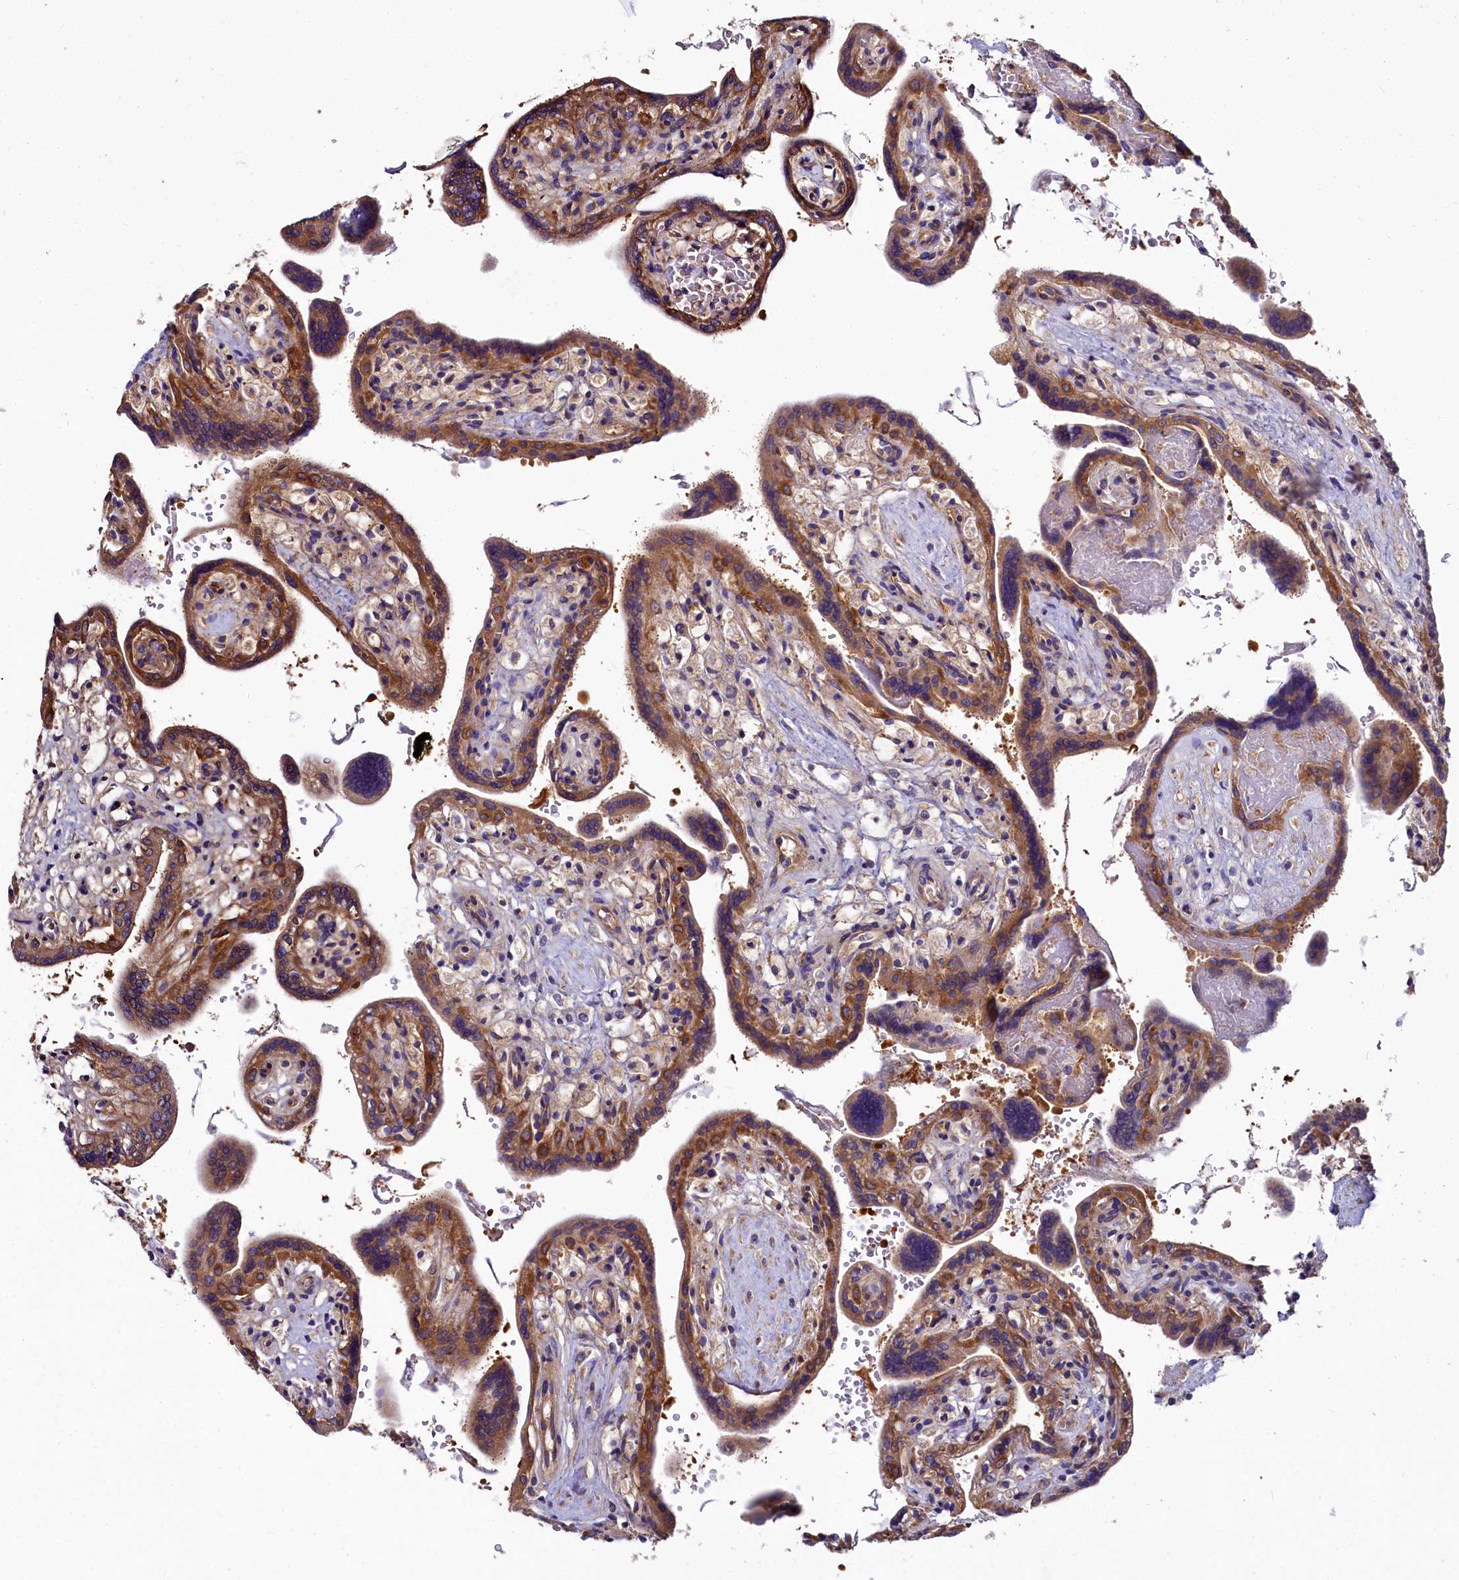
{"staining": {"intensity": "strong", "quantity": ">75%", "location": "cytoplasmic/membranous"}, "tissue": "placenta", "cell_type": "Trophoblastic cells", "image_type": "normal", "snomed": [{"axis": "morphology", "description": "Normal tissue, NOS"}, {"axis": "topography", "description": "Placenta"}], "caption": "Strong cytoplasmic/membranous positivity for a protein is identified in about >75% of trophoblastic cells of unremarkable placenta using IHC.", "gene": "QARS1", "patient": {"sex": "female", "age": 37}}